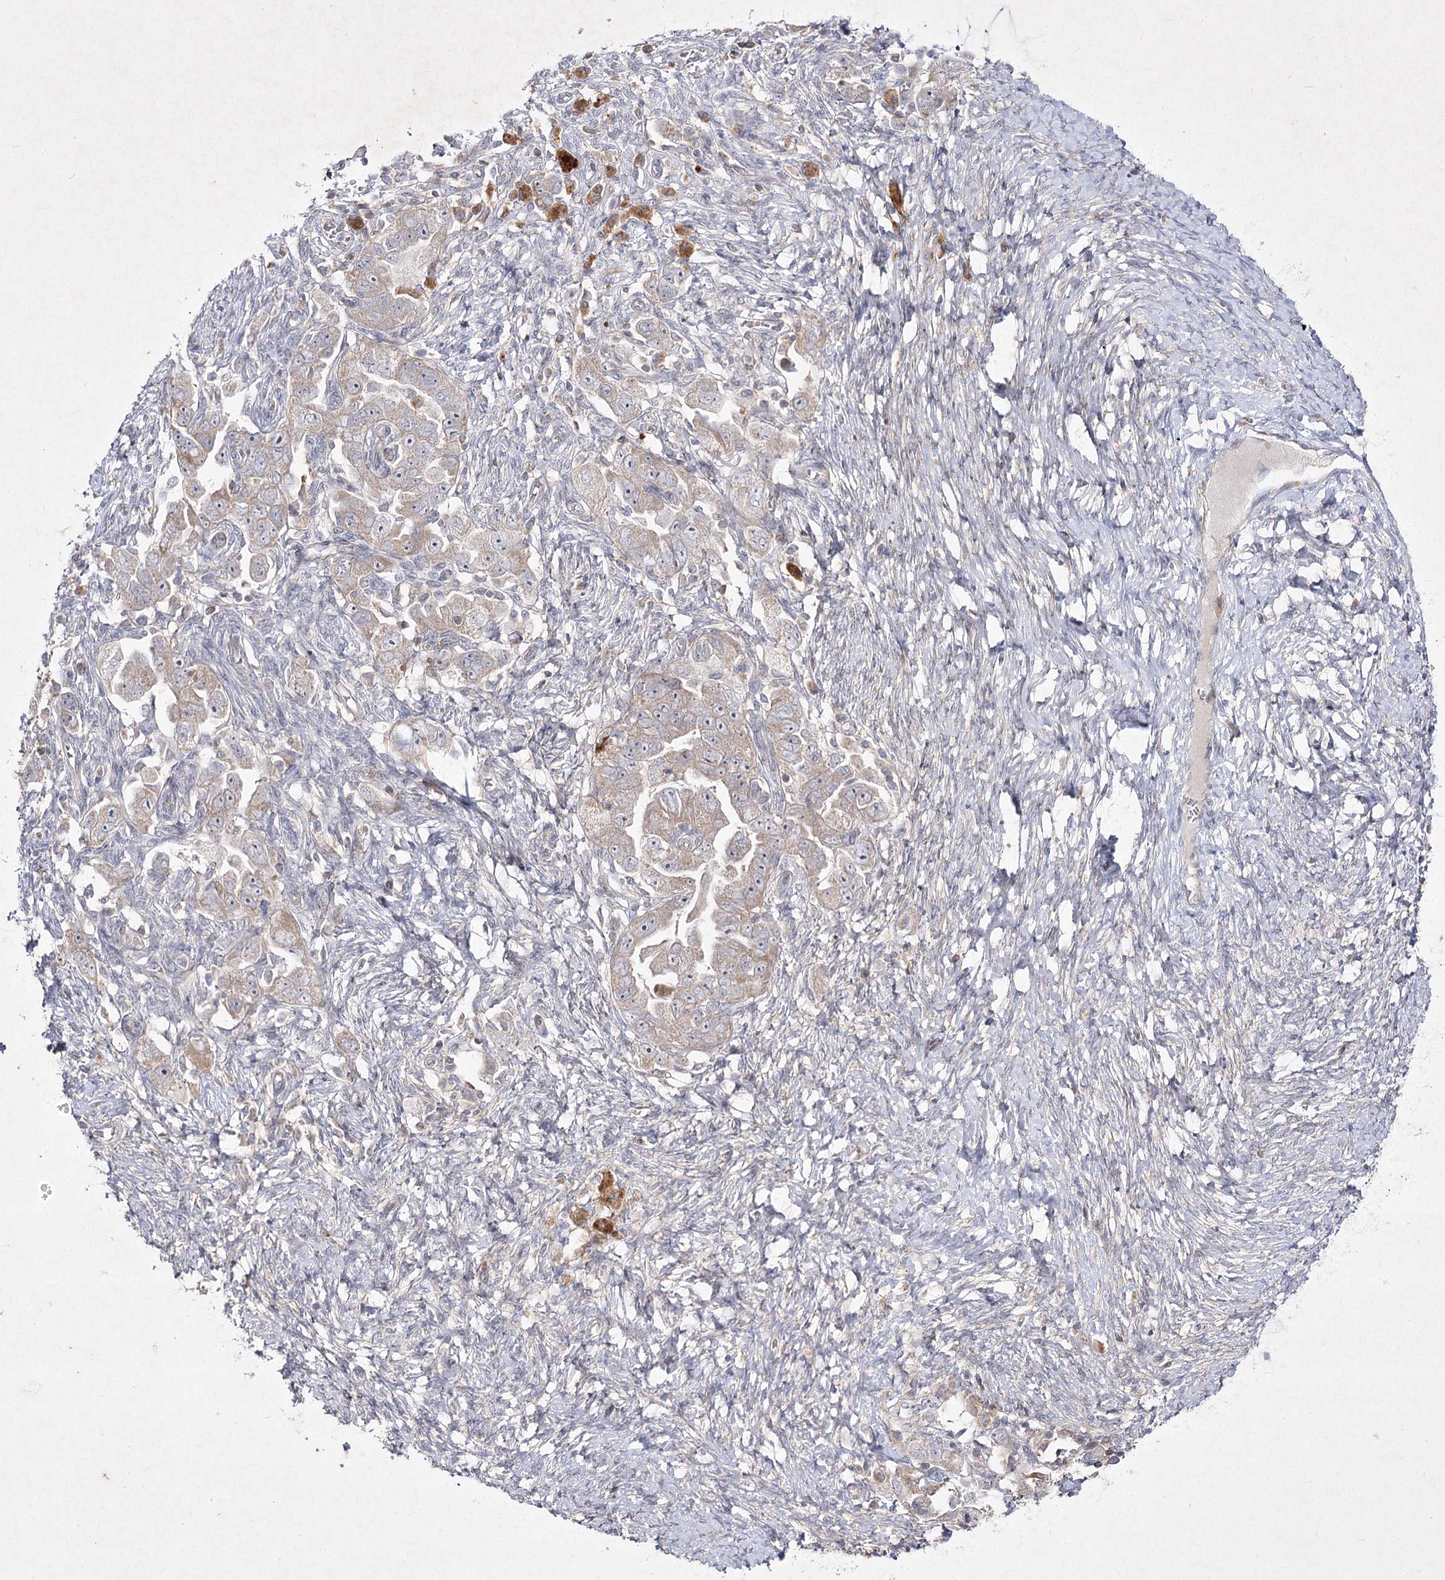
{"staining": {"intensity": "weak", "quantity": ">75%", "location": "cytoplasmic/membranous"}, "tissue": "ovarian cancer", "cell_type": "Tumor cells", "image_type": "cancer", "snomed": [{"axis": "morphology", "description": "Carcinoma, NOS"}, {"axis": "morphology", "description": "Cystadenocarcinoma, serous, NOS"}, {"axis": "topography", "description": "Ovary"}], "caption": "Immunohistochemical staining of human ovarian cancer exhibits low levels of weak cytoplasmic/membranous protein positivity in approximately >75% of tumor cells. (DAB (3,3'-diaminobenzidine) IHC with brightfield microscopy, high magnification).", "gene": "CIB2", "patient": {"sex": "female", "age": 69}}